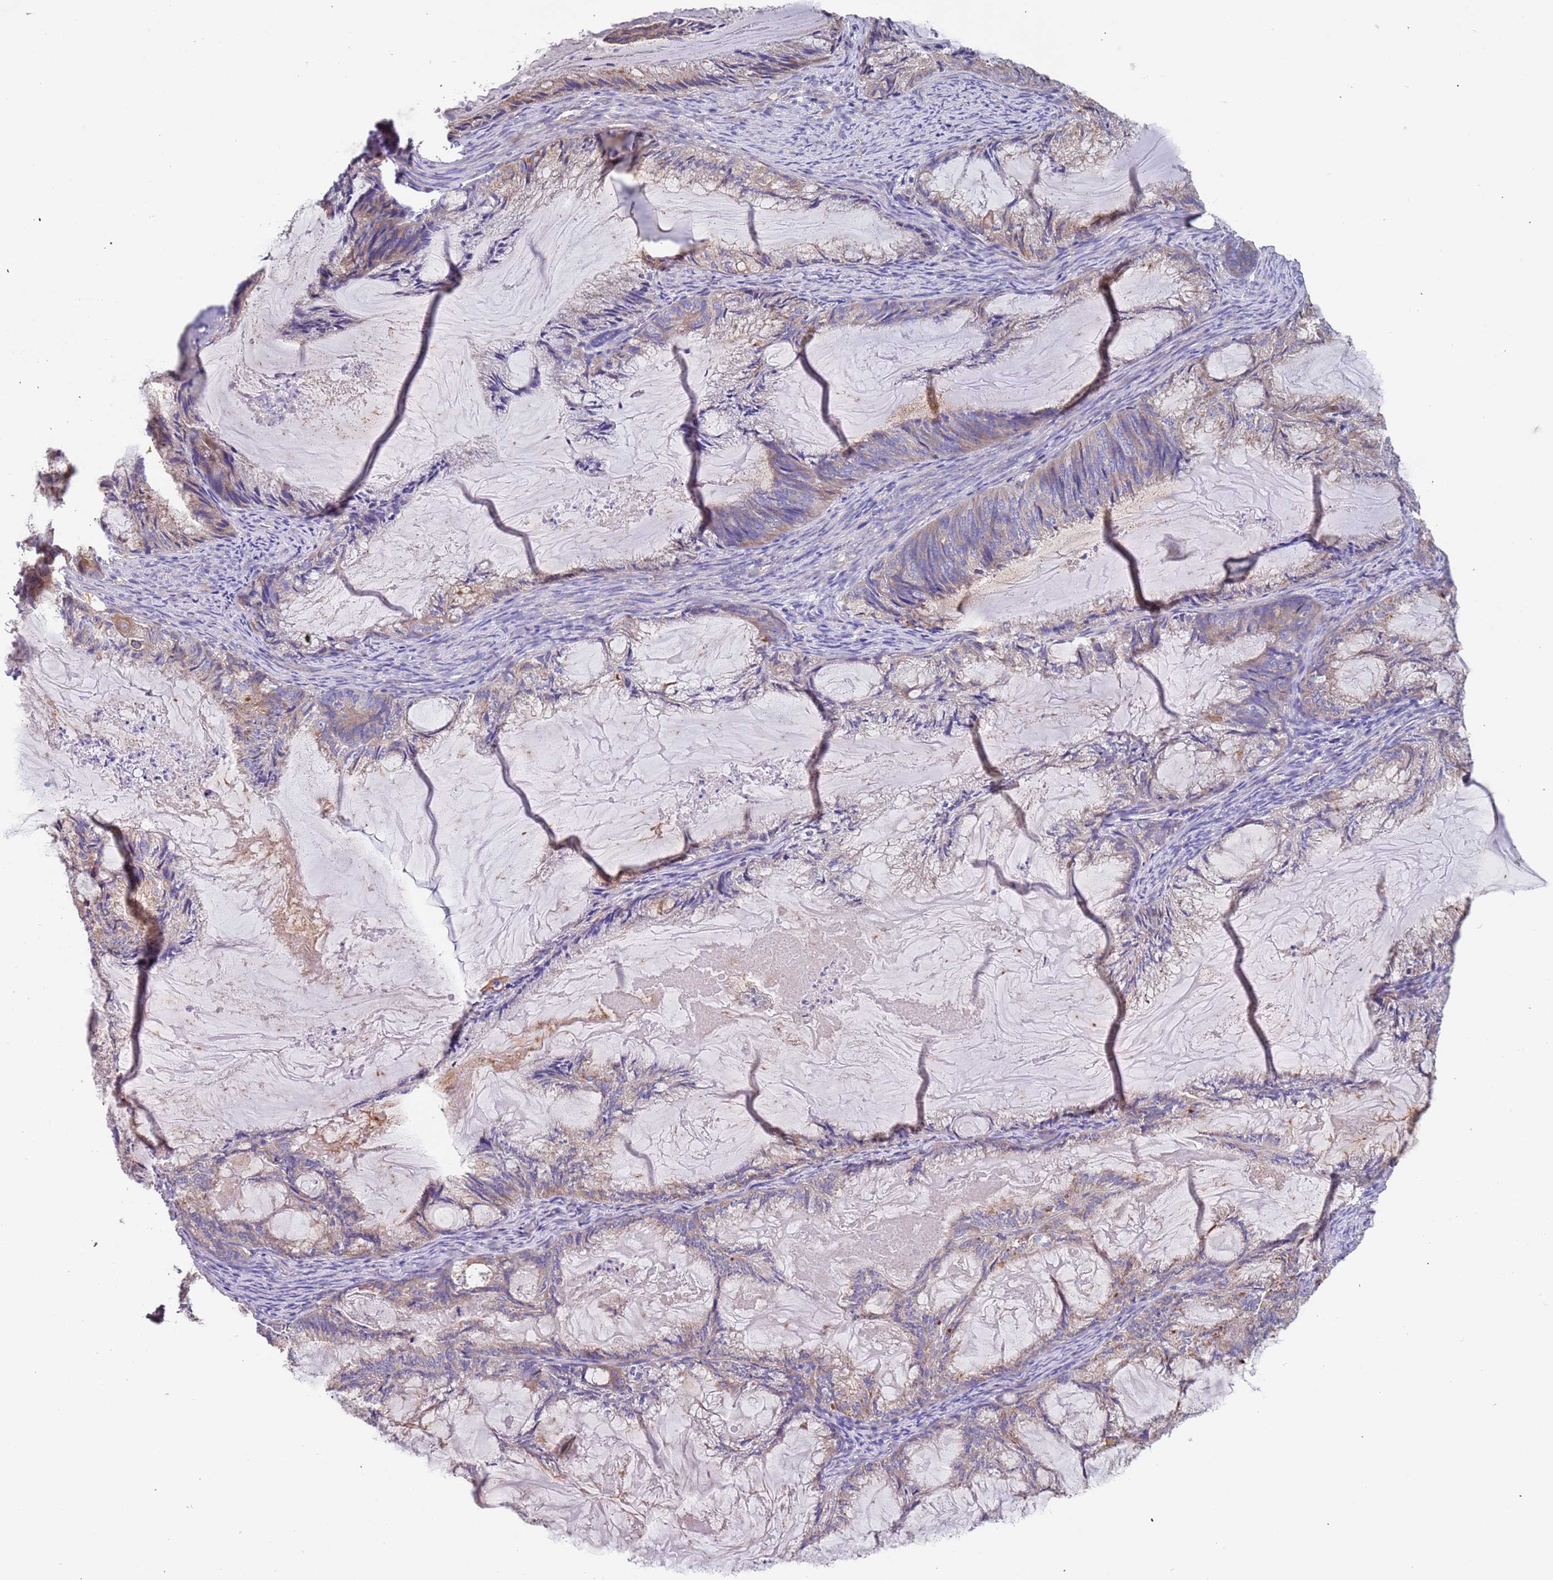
{"staining": {"intensity": "weak", "quantity": "<25%", "location": "cytoplasmic/membranous"}, "tissue": "endometrial cancer", "cell_type": "Tumor cells", "image_type": "cancer", "snomed": [{"axis": "morphology", "description": "Adenocarcinoma, NOS"}, {"axis": "topography", "description": "Endometrium"}], "caption": "Endometrial cancer was stained to show a protein in brown. There is no significant expression in tumor cells. The staining is performed using DAB brown chromogen with nuclei counter-stained in using hematoxylin.", "gene": "LAMB4", "patient": {"sex": "female", "age": 86}}